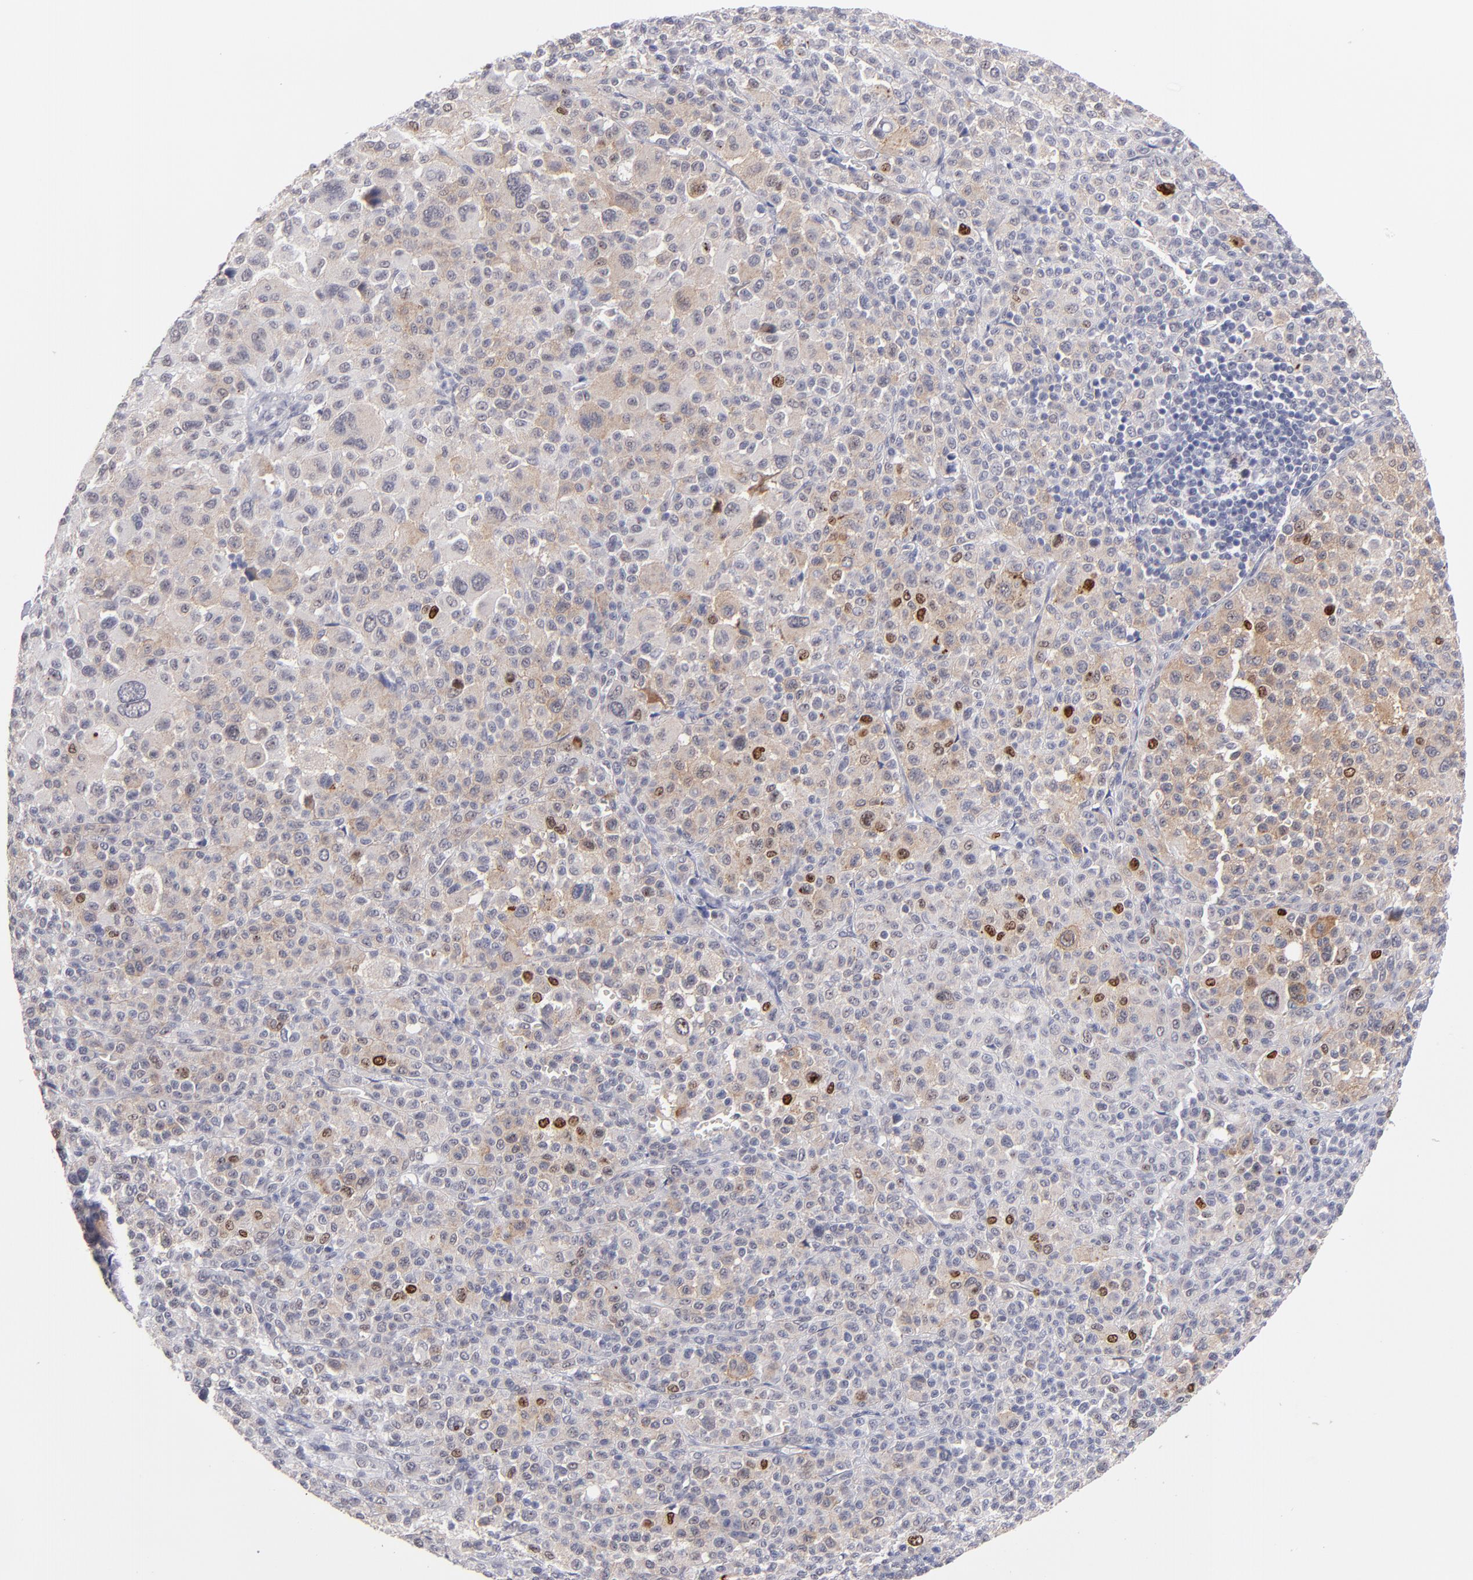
{"staining": {"intensity": "moderate", "quantity": "<25%", "location": "cytoplasmic/membranous,nuclear"}, "tissue": "melanoma", "cell_type": "Tumor cells", "image_type": "cancer", "snomed": [{"axis": "morphology", "description": "Malignant melanoma, Metastatic site"}, {"axis": "topography", "description": "Skin"}], "caption": "A micrograph showing moderate cytoplasmic/membranous and nuclear expression in approximately <25% of tumor cells in malignant melanoma (metastatic site), as visualized by brown immunohistochemical staining.", "gene": "TEX11", "patient": {"sex": "female", "age": 74}}